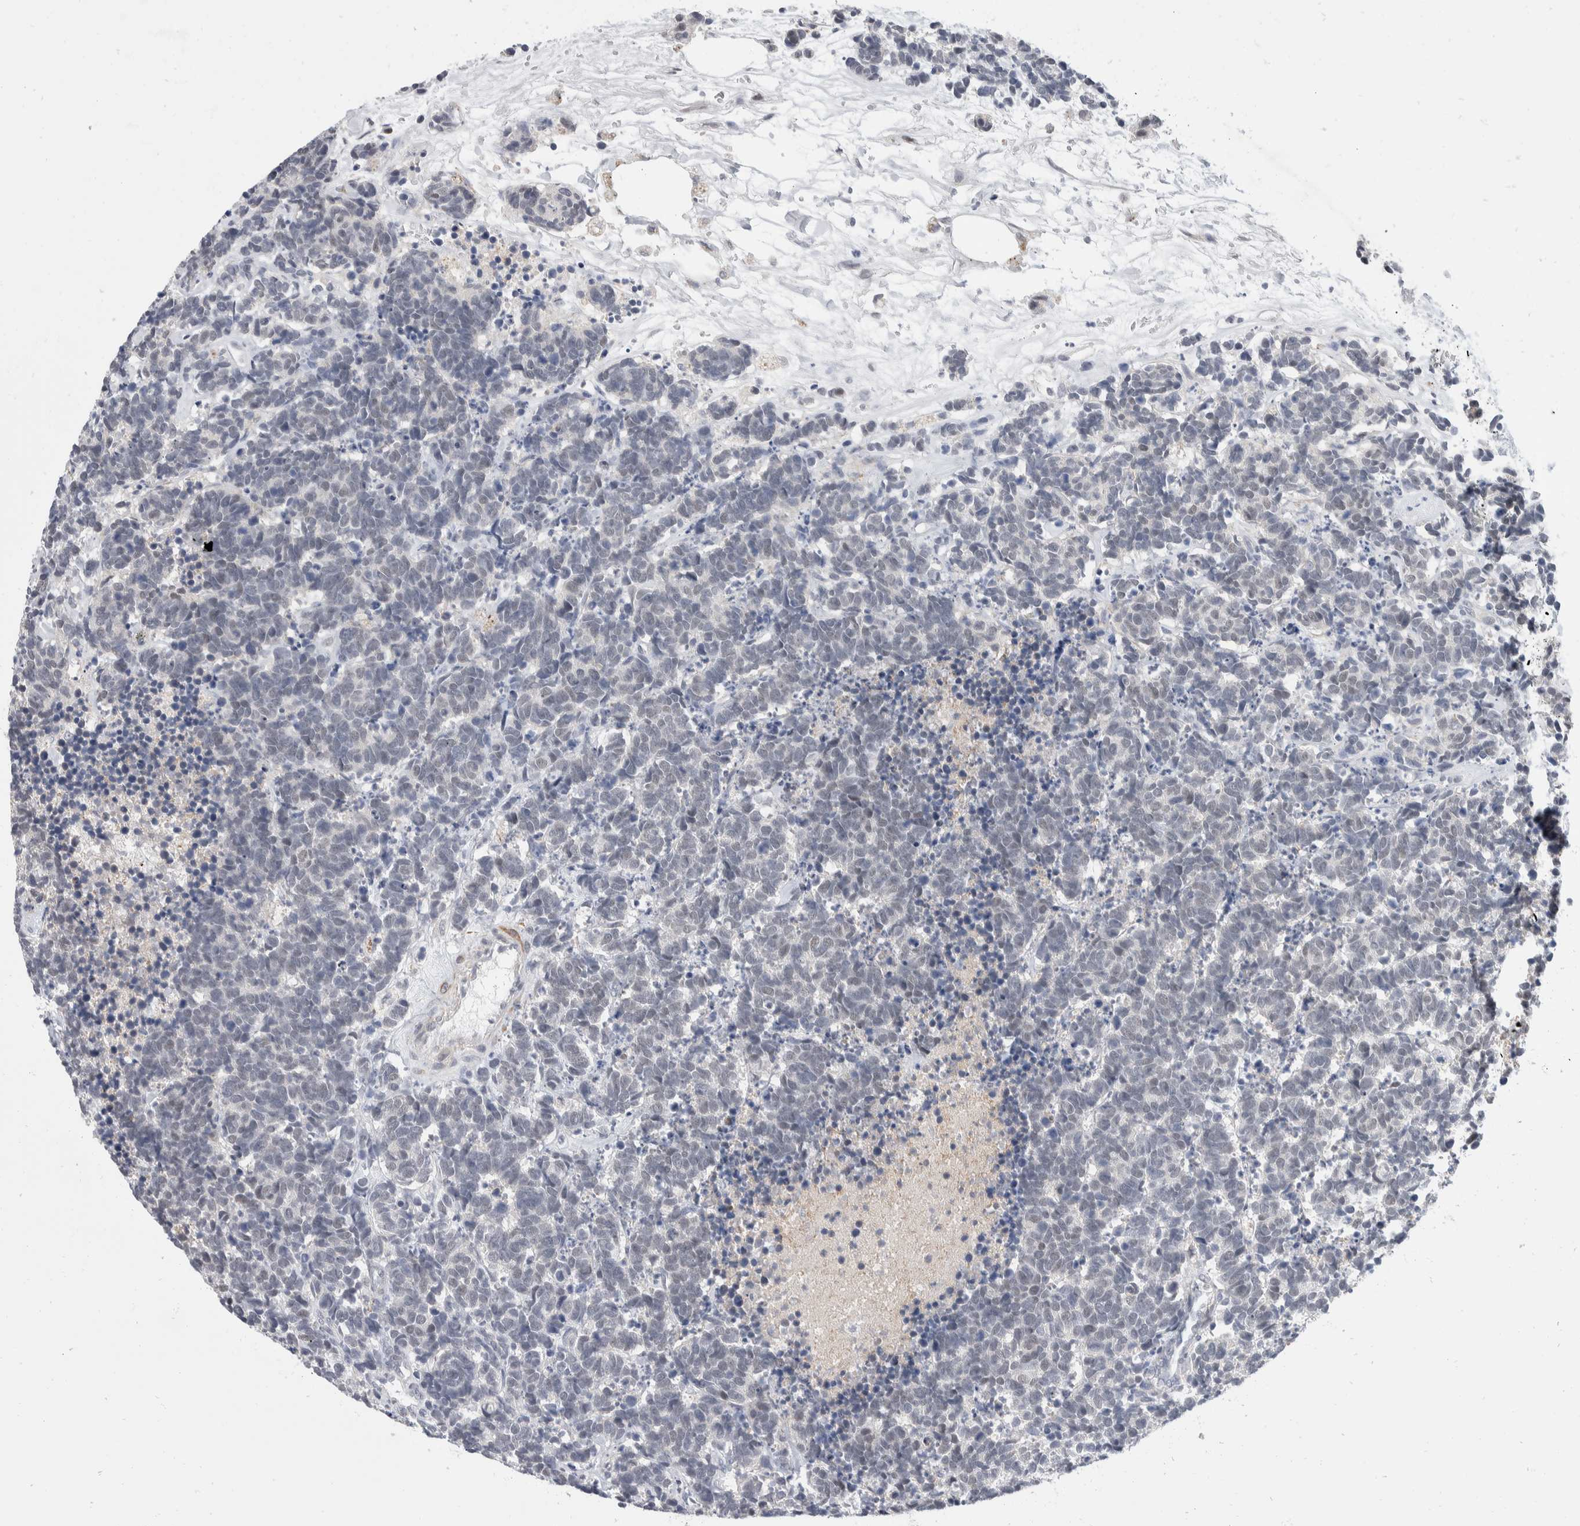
{"staining": {"intensity": "negative", "quantity": "none", "location": "none"}, "tissue": "carcinoid", "cell_type": "Tumor cells", "image_type": "cancer", "snomed": [{"axis": "morphology", "description": "Carcinoma, NOS"}, {"axis": "morphology", "description": "Carcinoid, malignant, NOS"}, {"axis": "topography", "description": "Urinary bladder"}], "caption": "High power microscopy photomicrograph of an immunohistochemistry photomicrograph of carcinoid, revealing no significant staining in tumor cells.", "gene": "CATSPERD", "patient": {"sex": "male", "age": 57}}